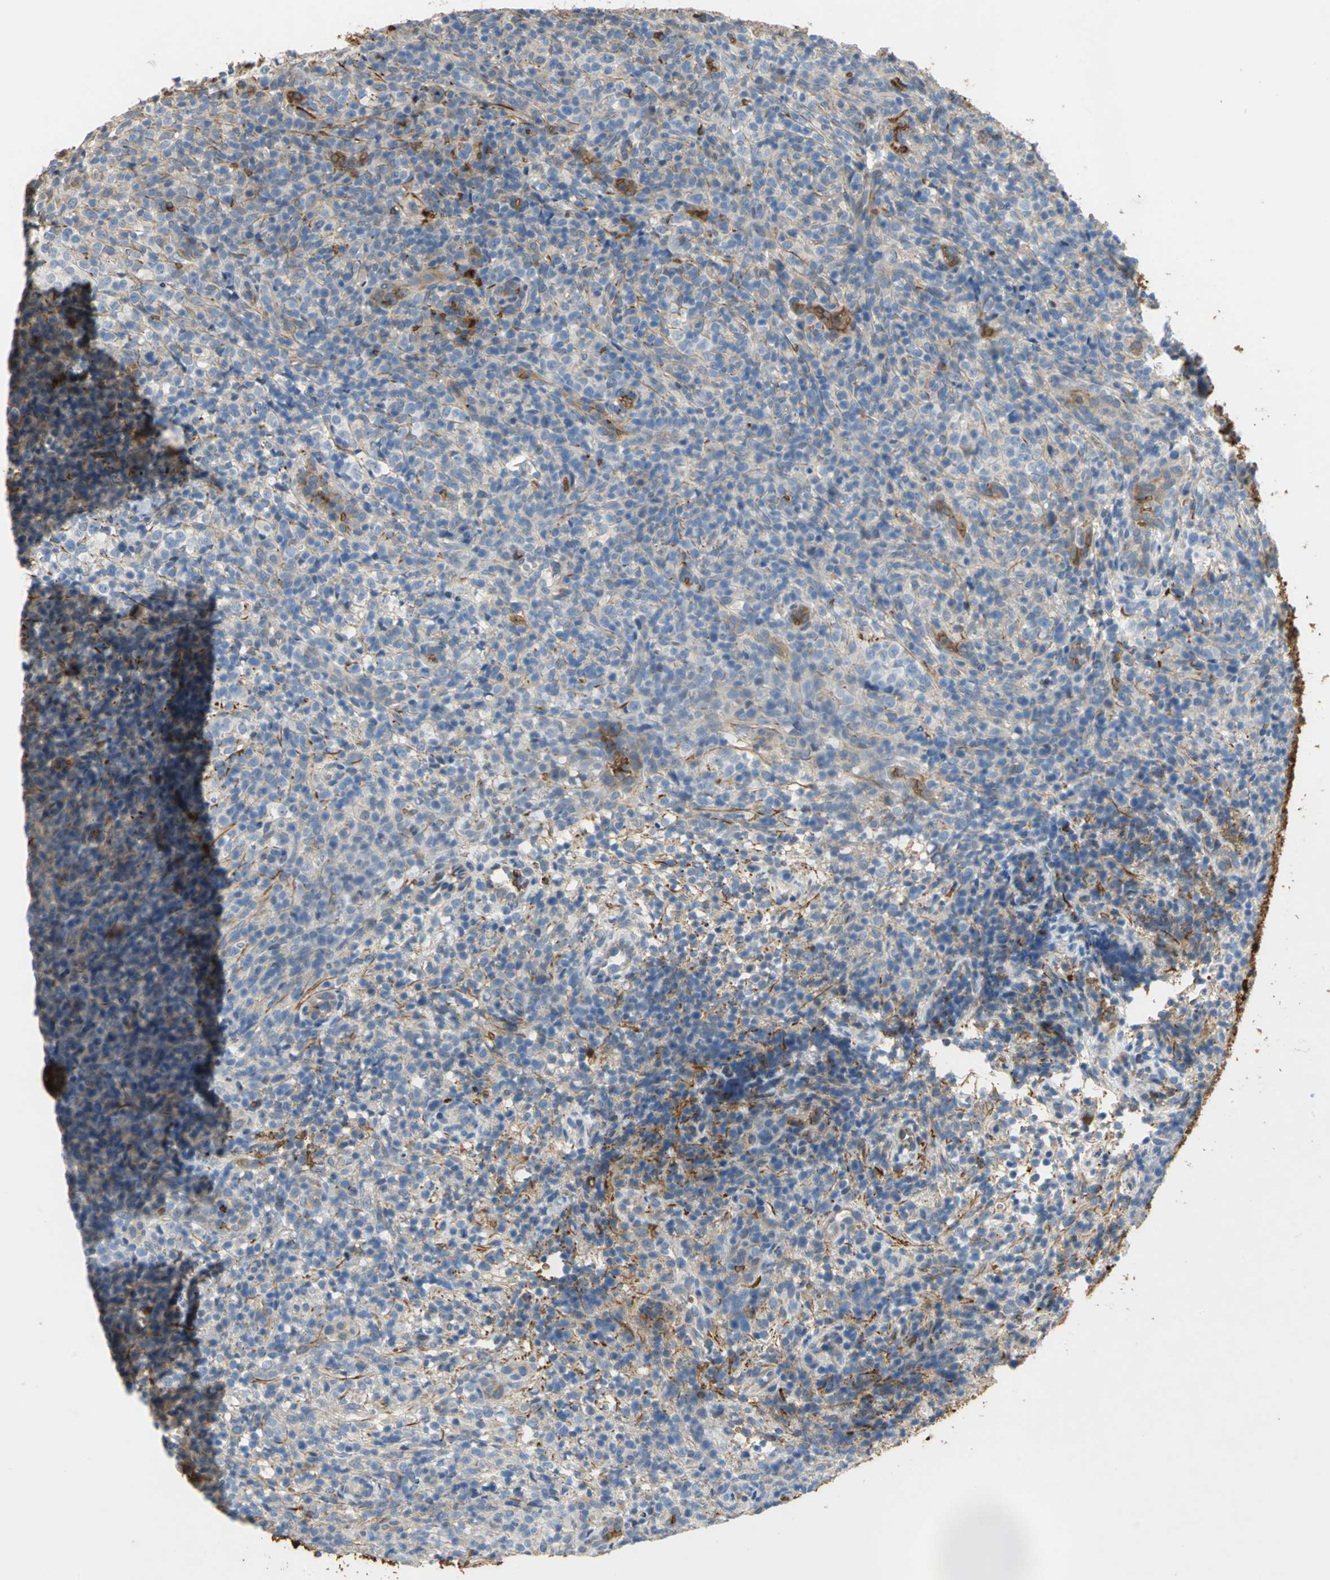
{"staining": {"intensity": "weak", "quantity": "25%-75%", "location": "cytoplasmic/membranous"}, "tissue": "lymphoma", "cell_type": "Tumor cells", "image_type": "cancer", "snomed": [{"axis": "morphology", "description": "Malignant lymphoma, non-Hodgkin's type, High grade"}, {"axis": "topography", "description": "Lymph node"}], "caption": "Approximately 25%-75% of tumor cells in malignant lymphoma, non-Hodgkin's type (high-grade) display weak cytoplasmic/membranous protein positivity as visualized by brown immunohistochemical staining.", "gene": "TREM1", "patient": {"sex": "female", "age": 76}}